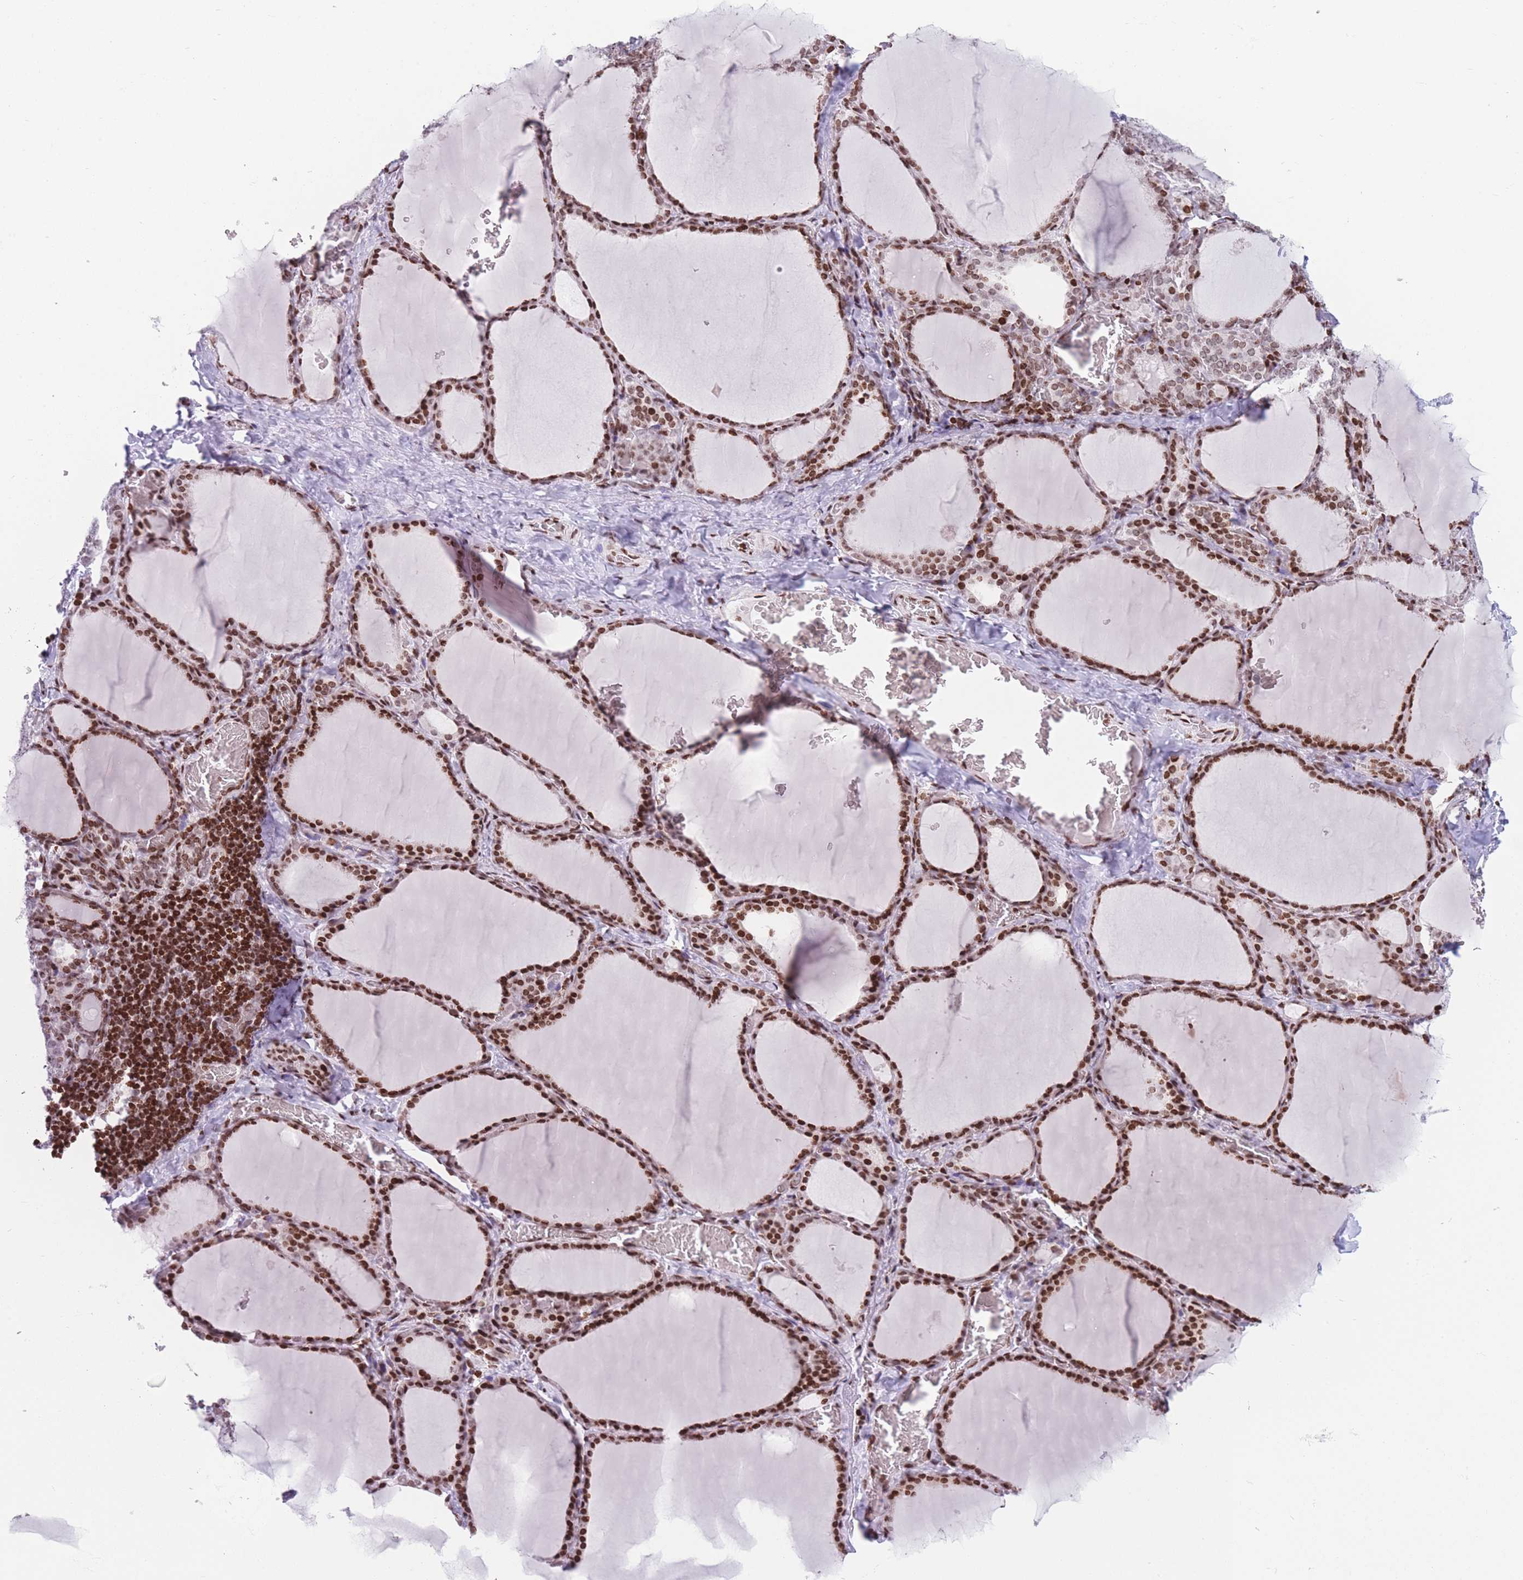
{"staining": {"intensity": "strong", "quantity": ">75%", "location": "nuclear"}, "tissue": "thyroid gland", "cell_type": "Glandular cells", "image_type": "normal", "snomed": [{"axis": "morphology", "description": "Normal tissue, NOS"}, {"axis": "topography", "description": "Thyroid gland"}], "caption": "An image showing strong nuclear expression in approximately >75% of glandular cells in benign thyroid gland, as visualized by brown immunohistochemical staining.", "gene": "AK9", "patient": {"sex": "female", "age": 39}}